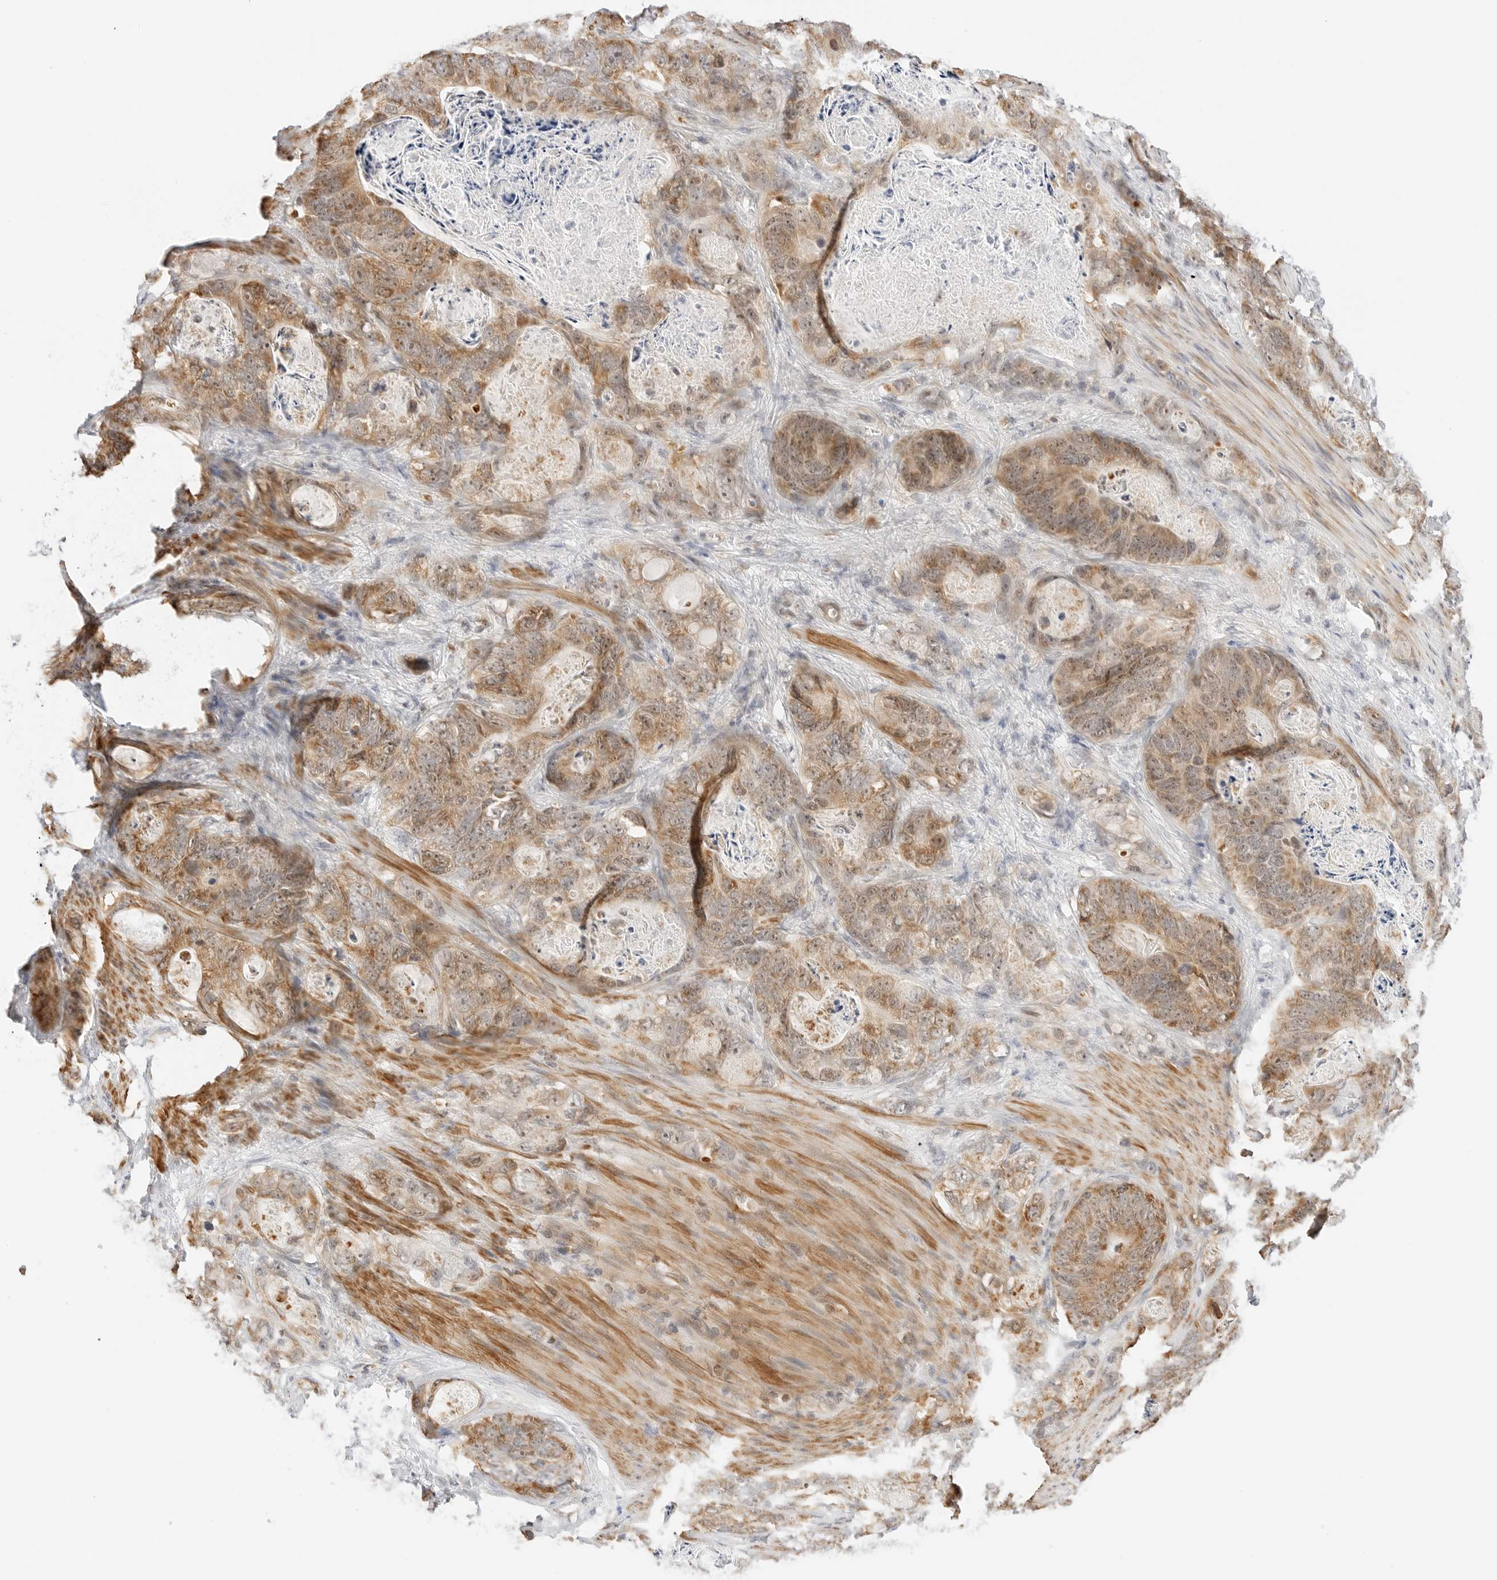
{"staining": {"intensity": "moderate", "quantity": ">75%", "location": "cytoplasmic/membranous,nuclear"}, "tissue": "stomach cancer", "cell_type": "Tumor cells", "image_type": "cancer", "snomed": [{"axis": "morphology", "description": "Normal tissue, NOS"}, {"axis": "morphology", "description": "Adenocarcinoma, NOS"}, {"axis": "topography", "description": "Stomach"}], "caption": "Stomach adenocarcinoma tissue shows moderate cytoplasmic/membranous and nuclear positivity in approximately >75% of tumor cells, visualized by immunohistochemistry.", "gene": "GORAB", "patient": {"sex": "female", "age": 89}}